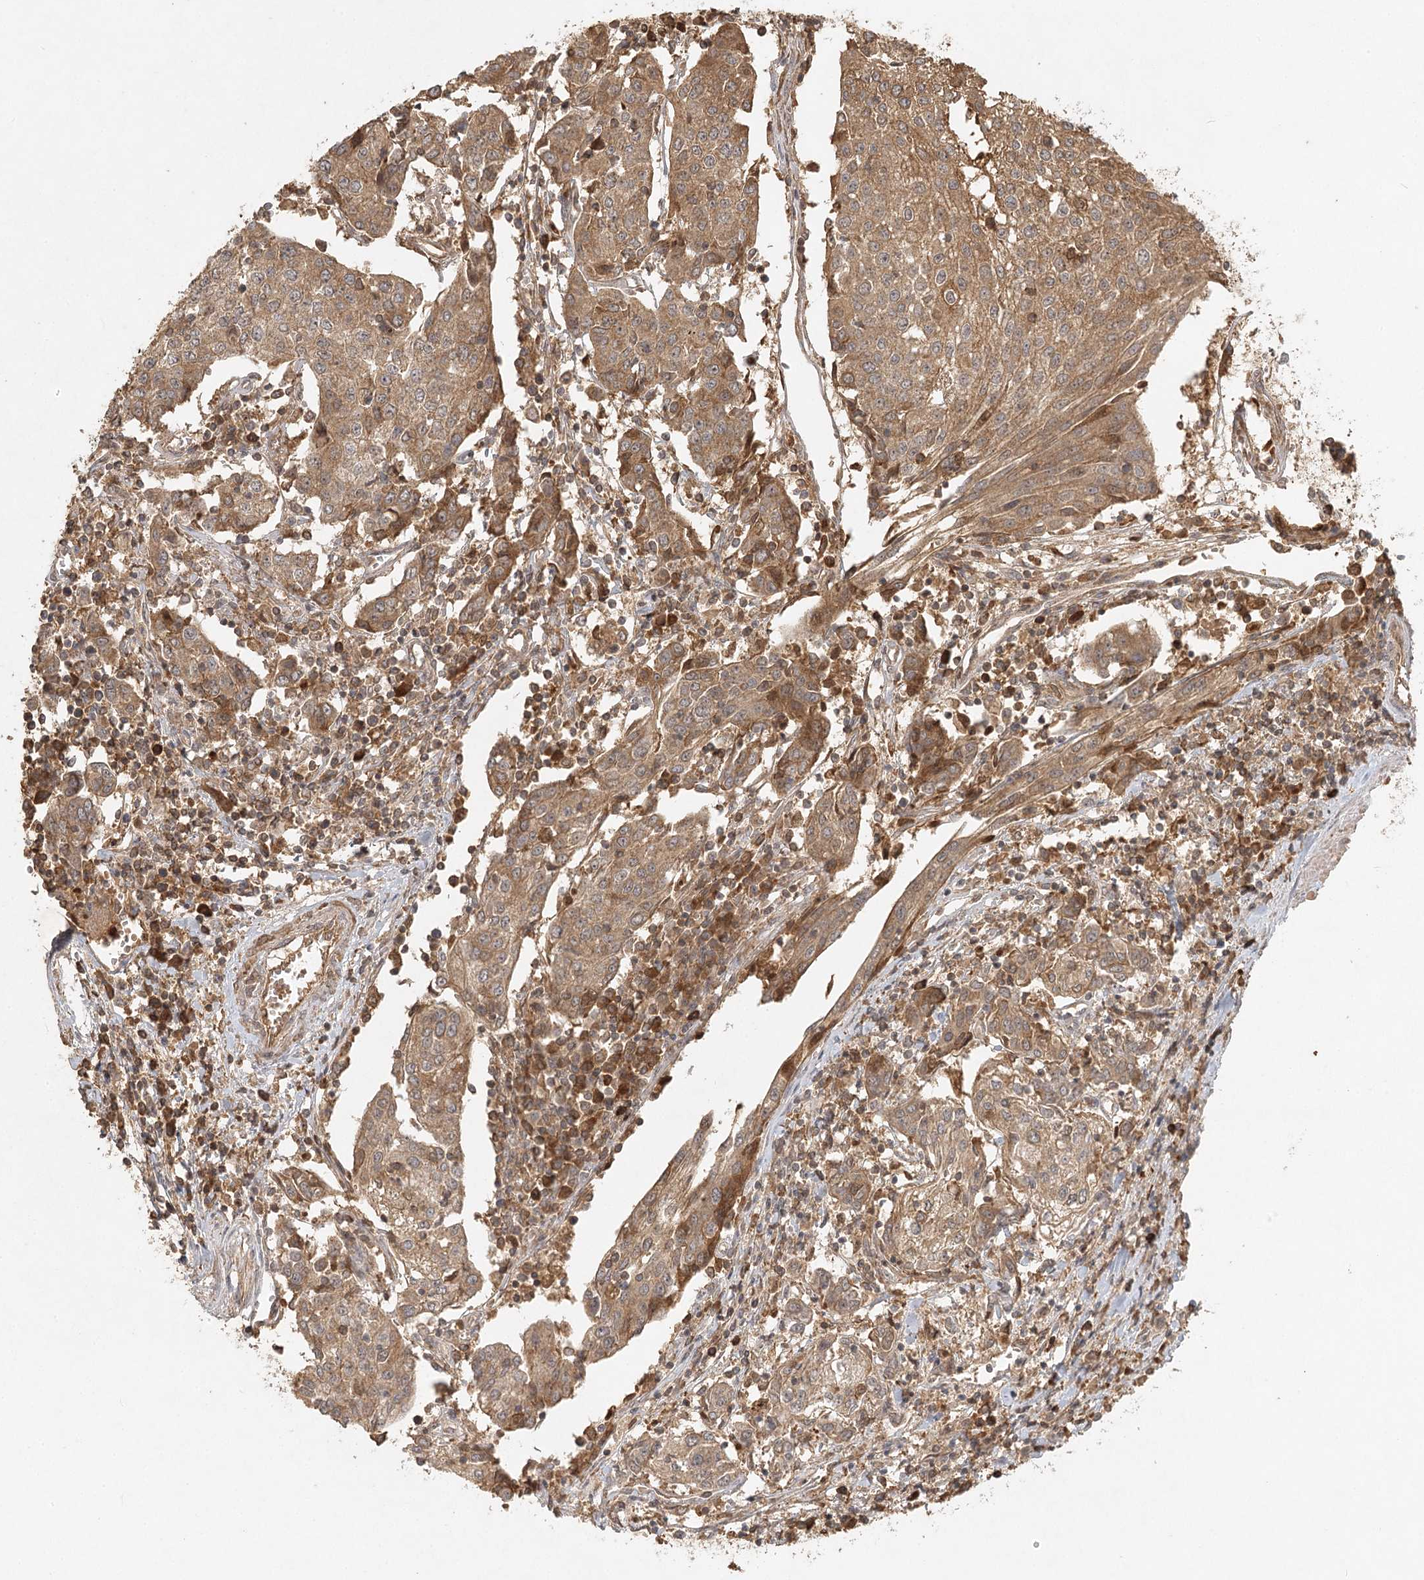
{"staining": {"intensity": "moderate", "quantity": "25%-75%", "location": "cytoplasmic/membranous"}, "tissue": "urothelial cancer", "cell_type": "Tumor cells", "image_type": "cancer", "snomed": [{"axis": "morphology", "description": "Urothelial carcinoma, High grade"}, {"axis": "topography", "description": "Urinary bladder"}], "caption": "Urothelial cancer was stained to show a protein in brown. There is medium levels of moderate cytoplasmic/membranous positivity in about 25%-75% of tumor cells.", "gene": "ARL13A", "patient": {"sex": "female", "age": 85}}